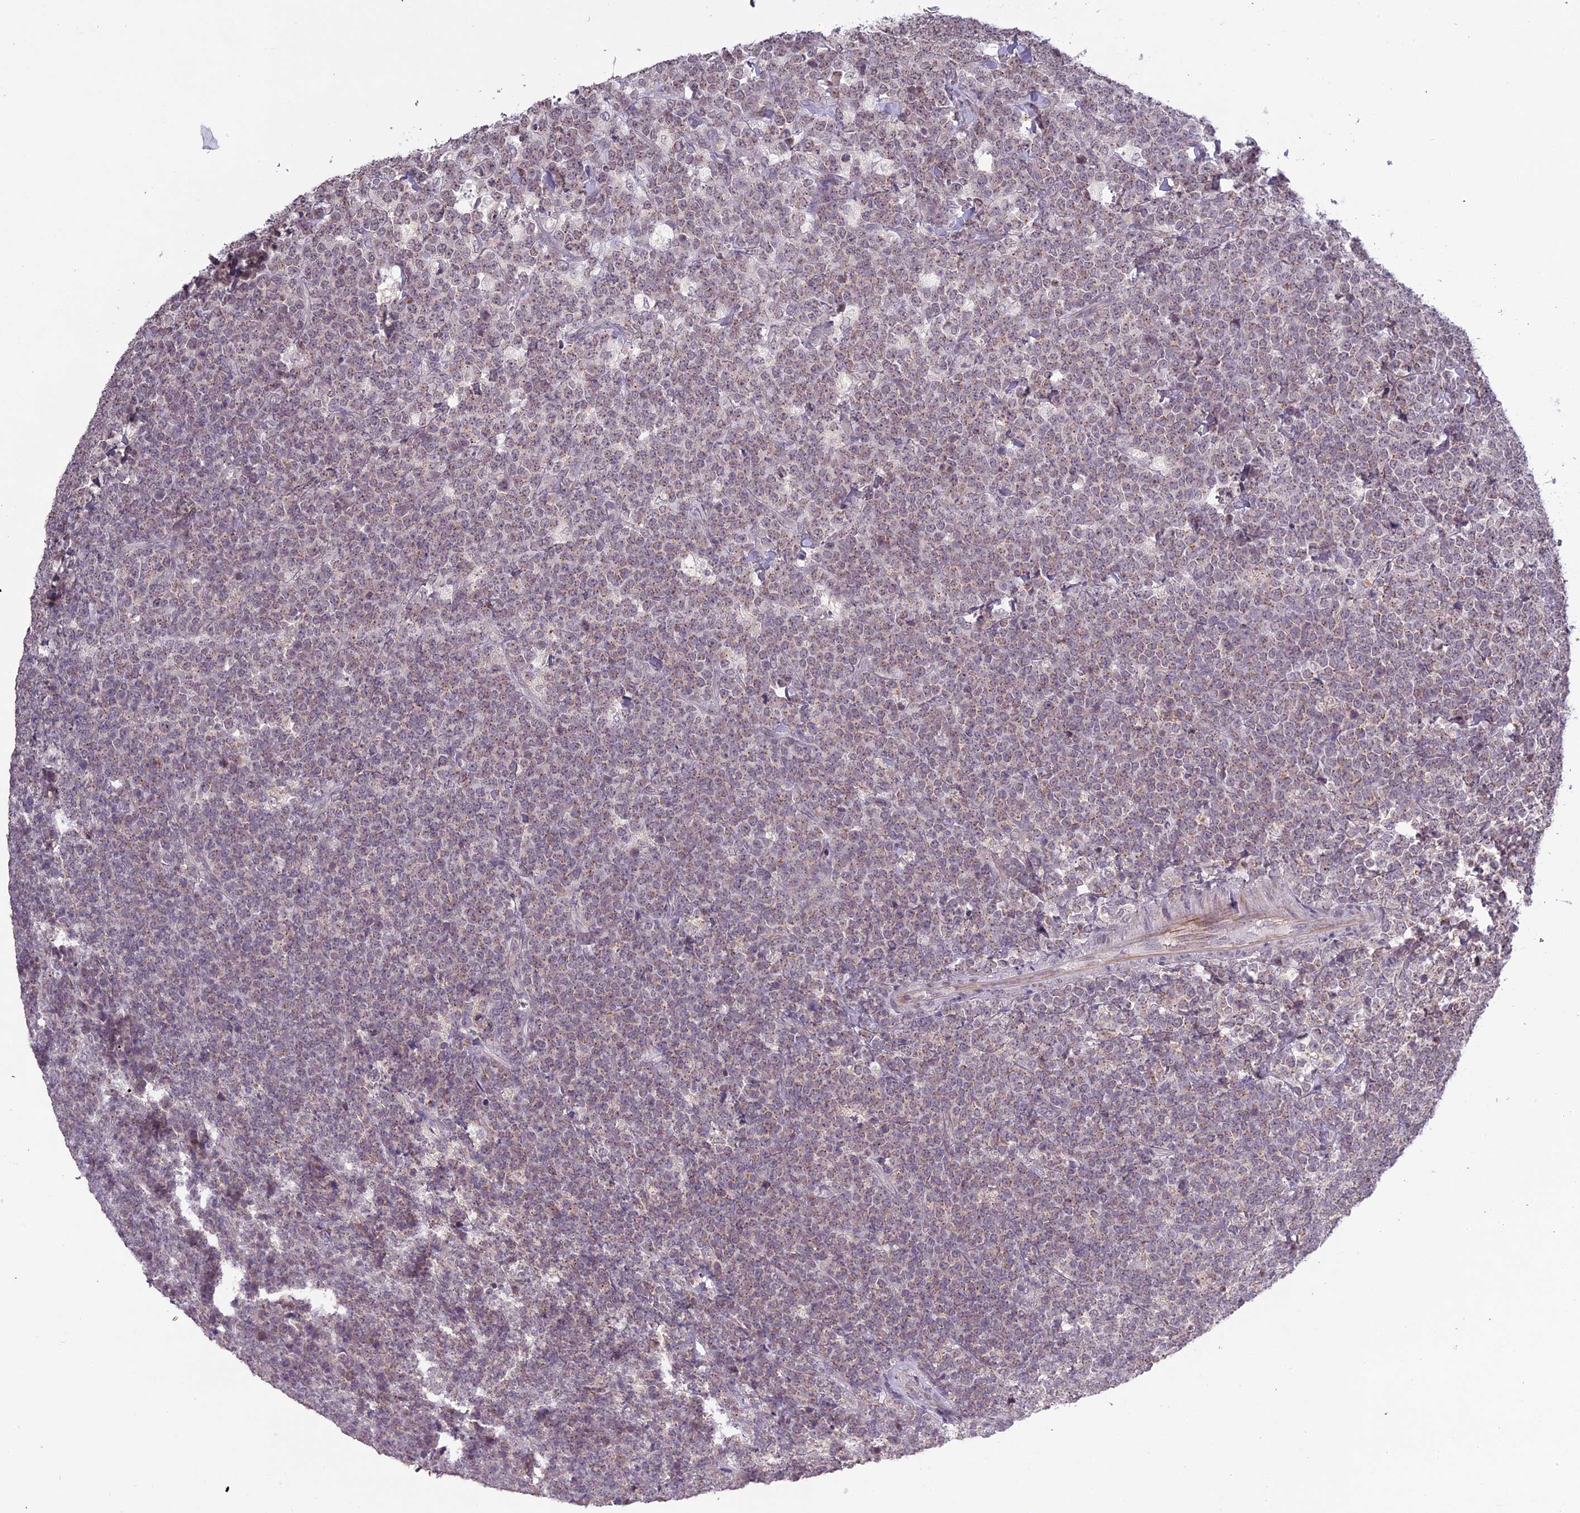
{"staining": {"intensity": "weak", "quantity": ">75%", "location": "cytoplasmic/membranous"}, "tissue": "lymphoma", "cell_type": "Tumor cells", "image_type": "cancer", "snomed": [{"axis": "morphology", "description": "Malignant lymphoma, non-Hodgkin's type, High grade"}, {"axis": "topography", "description": "Small intestine"}], "caption": "Immunohistochemistry (IHC) of lymphoma exhibits low levels of weak cytoplasmic/membranous expression in about >75% of tumor cells.", "gene": "ERG28", "patient": {"sex": "male", "age": 8}}